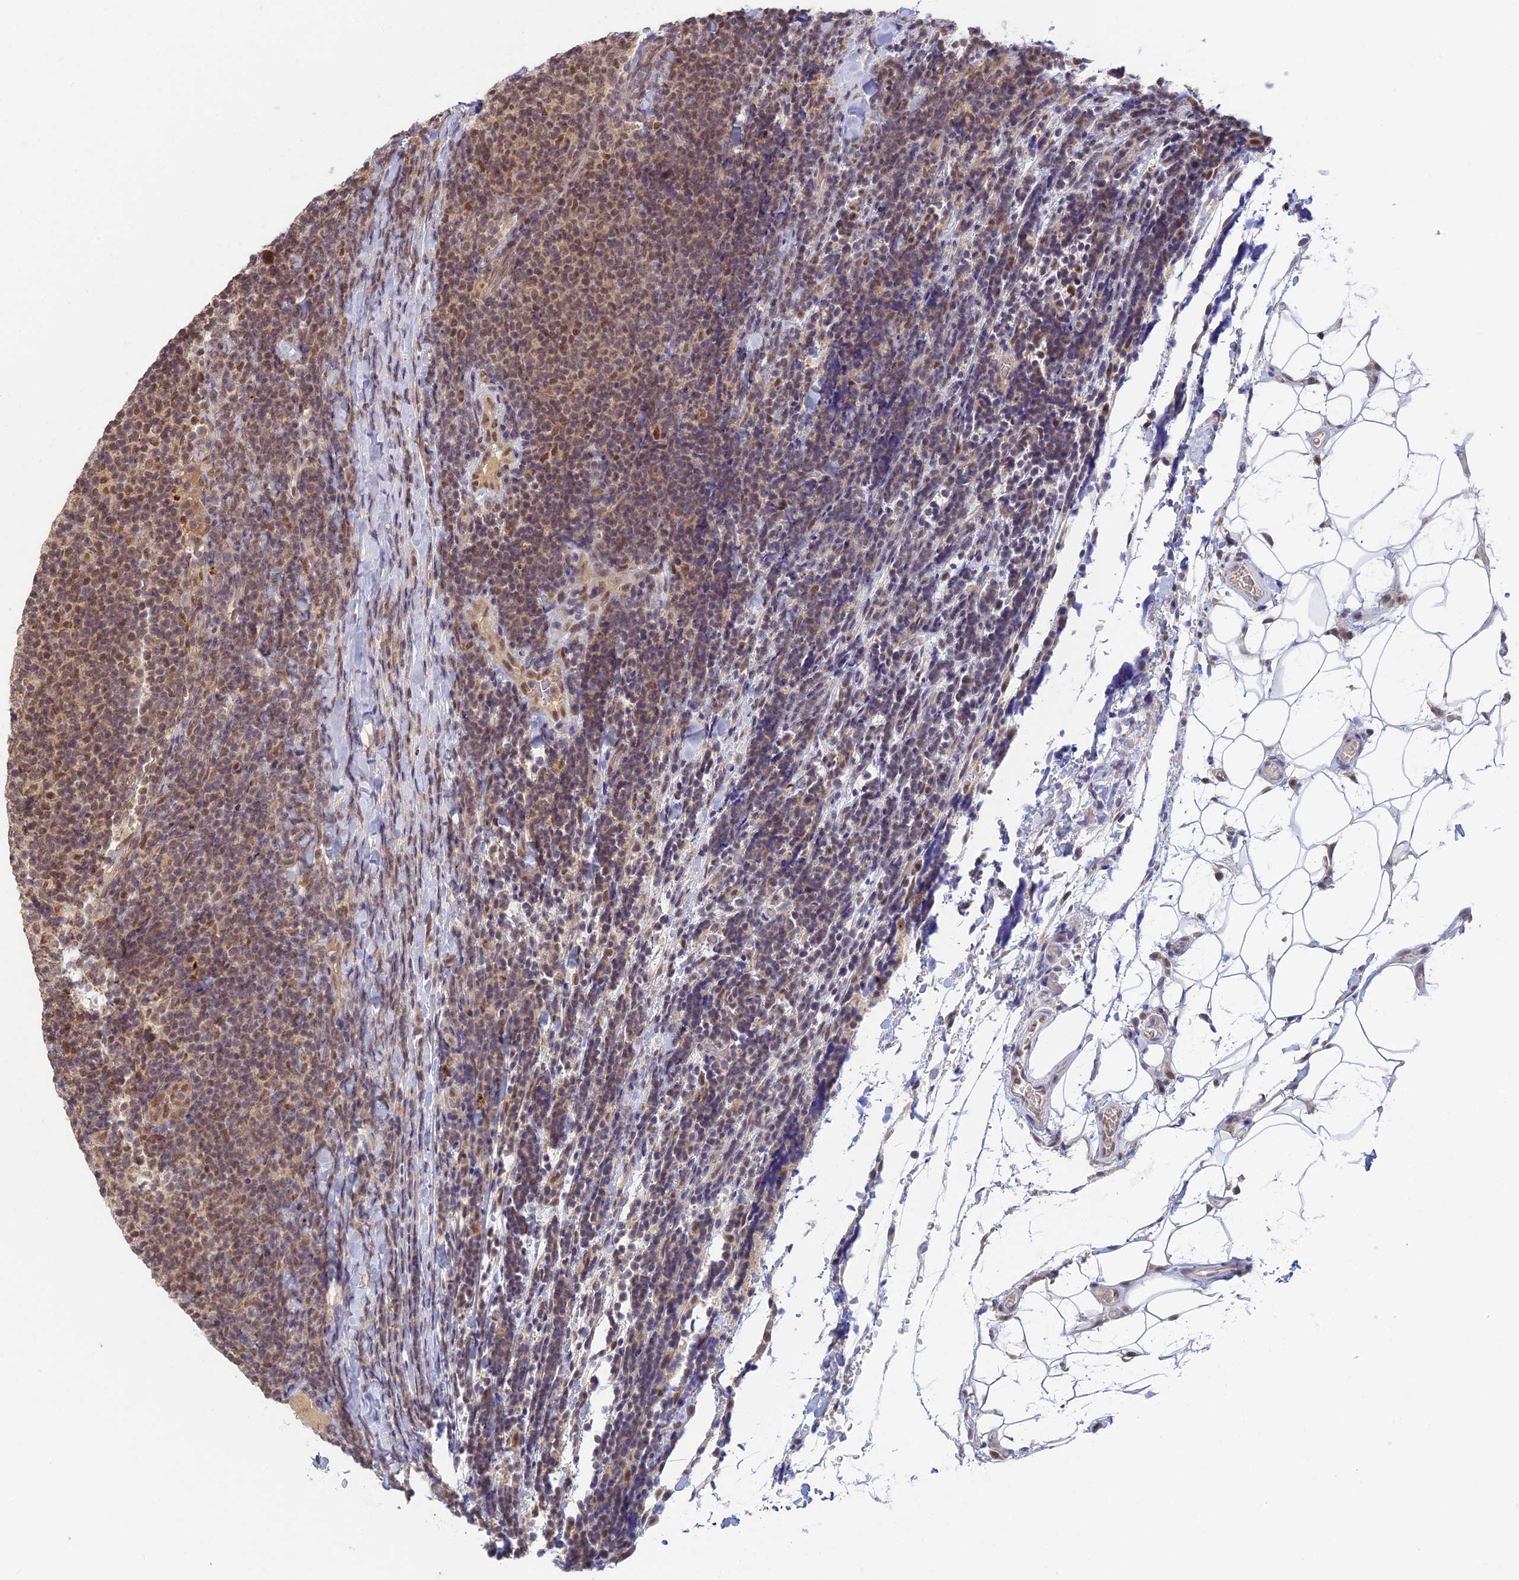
{"staining": {"intensity": "moderate", "quantity": ">75%", "location": "nuclear"}, "tissue": "lymphoma", "cell_type": "Tumor cells", "image_type": "cancer", "snomed": [{"axis": "morphology", "description": "Malignant lymphoma, non-Hodgkin's type, Low grade"}, {"axis": "topography", "description": "Lymph node"}], "caption": "Human lymphoma stained for a protein (brown) demonstrates moderate nuclear positive staining in about >75% of tumor cells.", "gene": "RANBP3", "patient": {"sex": "male", "age": 66}}